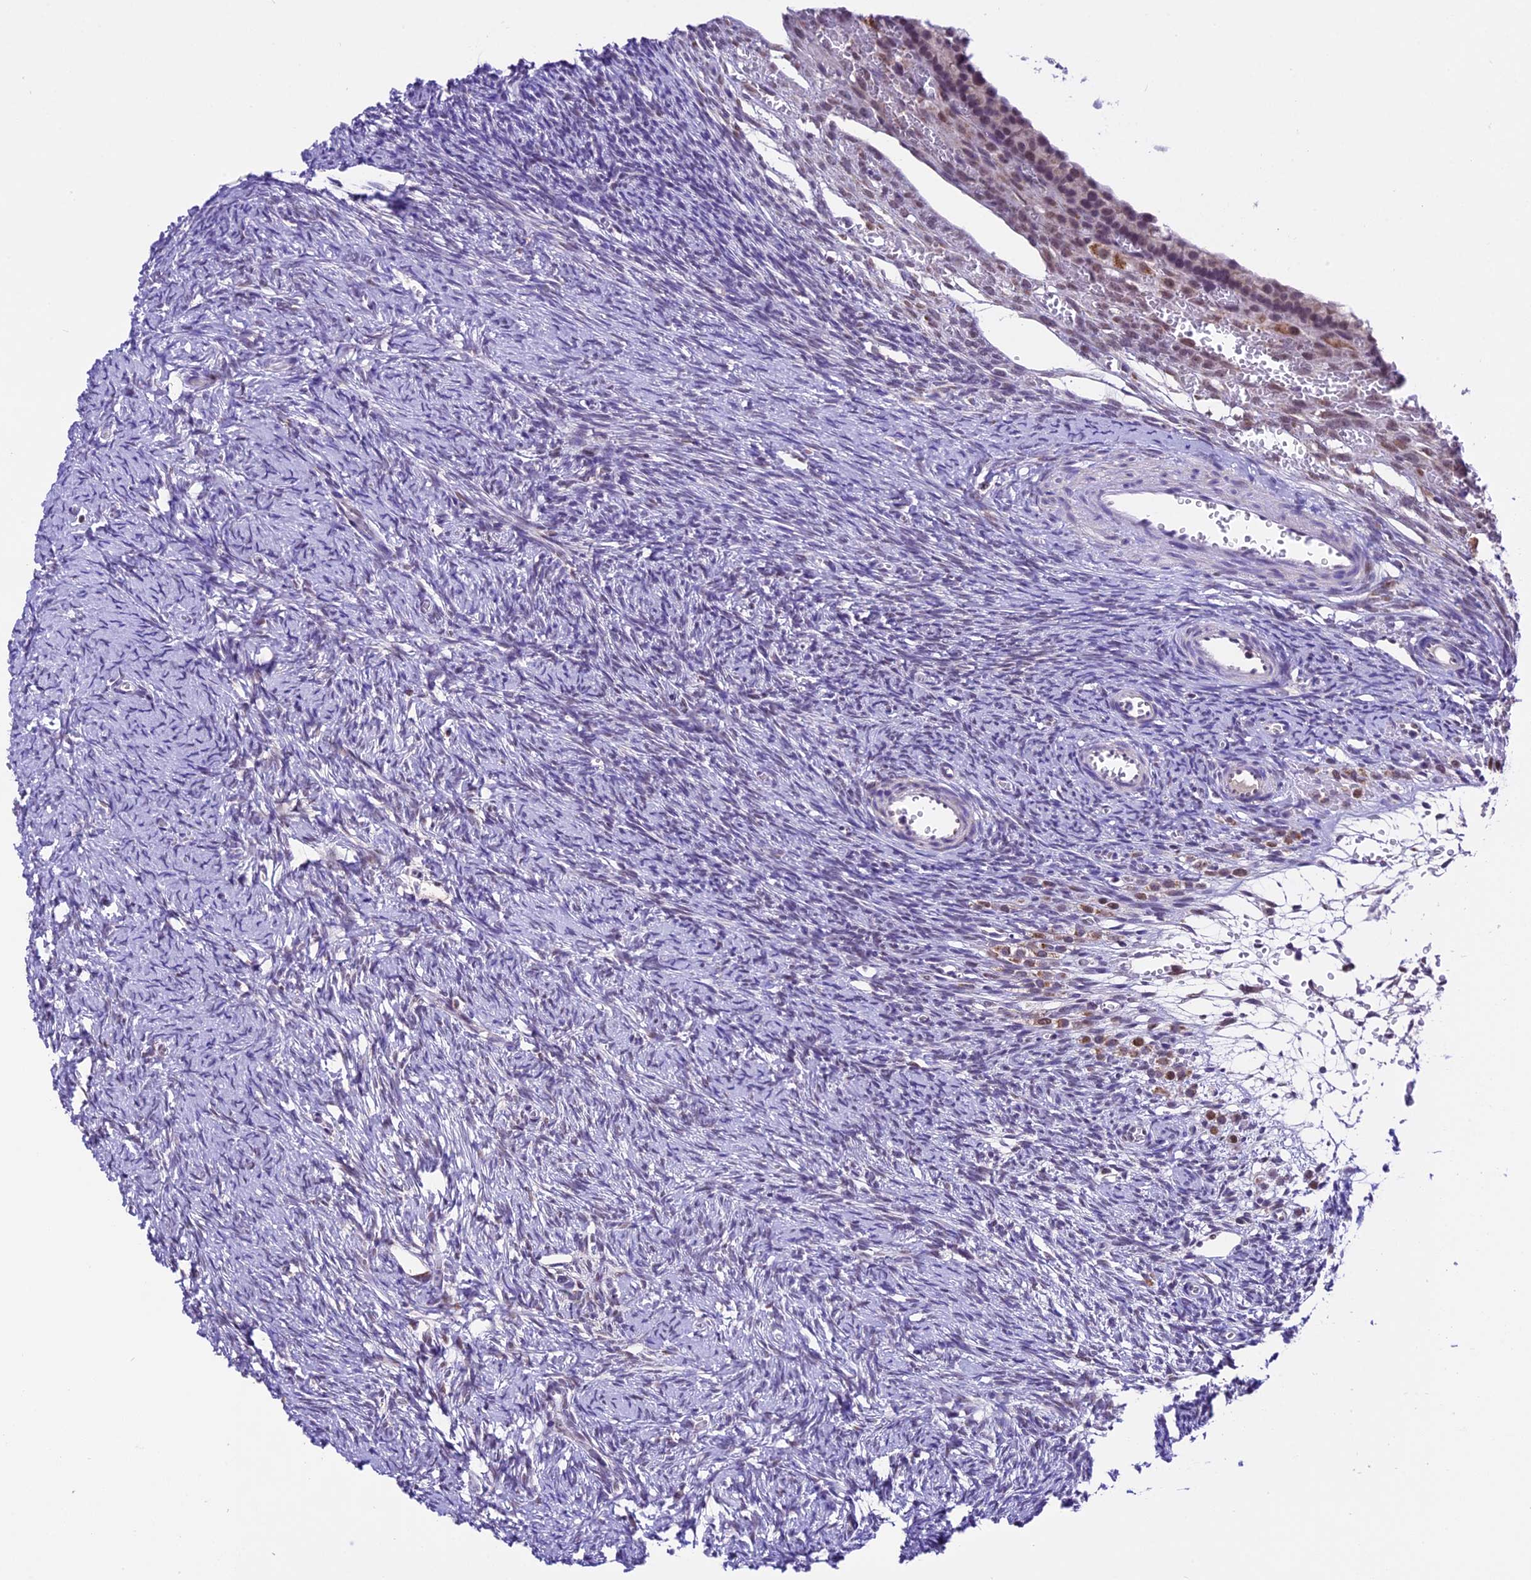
{"staining": {"intensity": "negative", "quantity": "none", "location": "none"}, "tissue": "ovary", "cell_type": "Ovarian stroma cells", "image_type": "normal", "snomed": [{"axis": "morphology", "description": "Normal tissue, NOS"}, {"axis": "topography", "description": "Ovary"}], "caption": "An immunohistochemistry image of unremarkable ovary is shown. There is no staining in ovarian stroma cells of ovary. (Brightfield microscopy of DAB (3,3'-diaminobenzidine) immunohistochemistry (IHC) at high magnification).", "gene": "CARS2", "patient": {"sex": "female", "age": 39}}